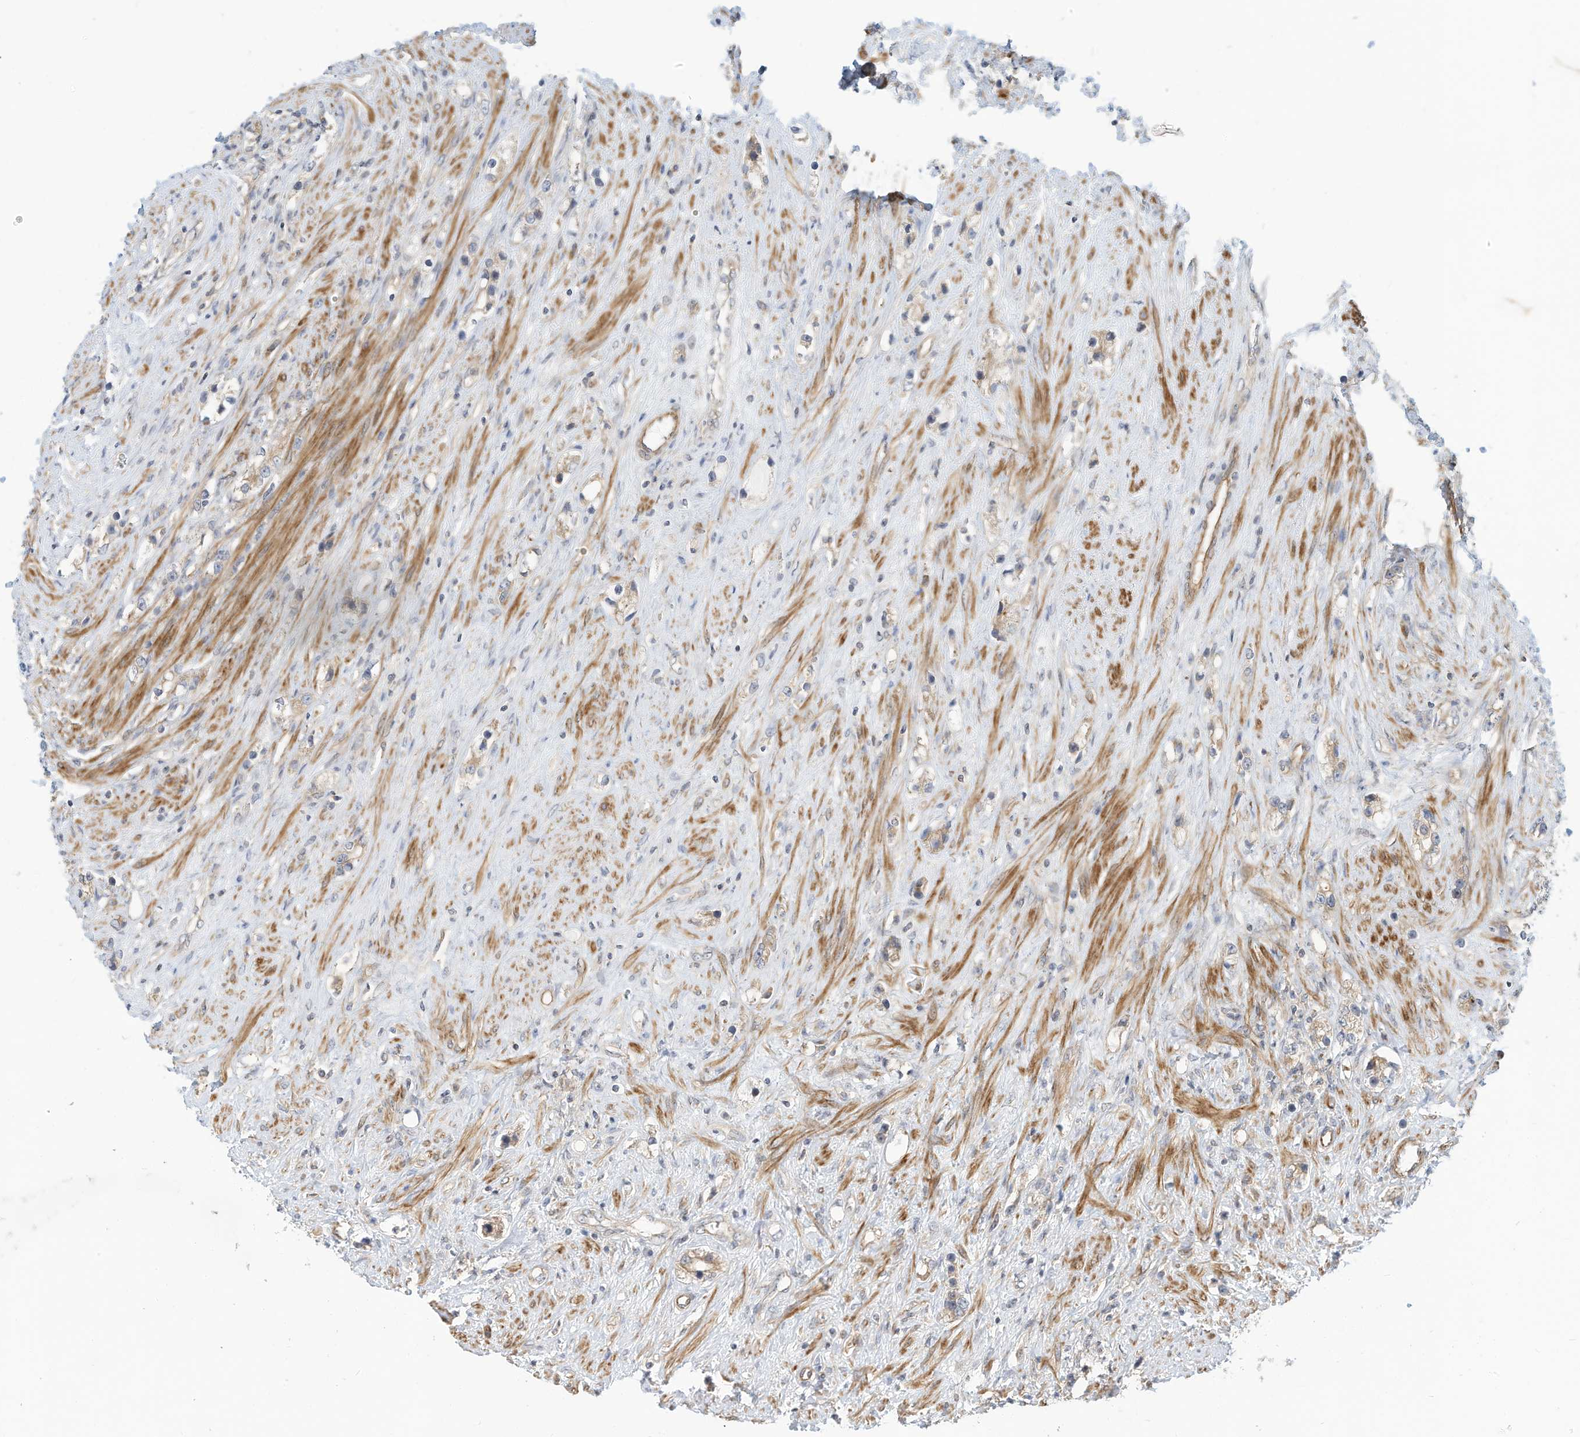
{"staining": {"intensity": "weak", "quantity": "<25%", "location": "cytoplasmic/membranous"}, "tissue": "prostate cancer", "cell_type": "Tumor cells", "image_type": "cancer", "snomed": [{"axis": "morphology", "description": "Adenocarcinoma, High grade"}, {"axis": "topography", "description": "Prostate"}], "caption": "IHC of human prostate cancer (high-grade adenocarcinoma) reveals no expression in tumor cells.", "gene": "OFD1", "patient": {"sex": "male", "age": 63}}